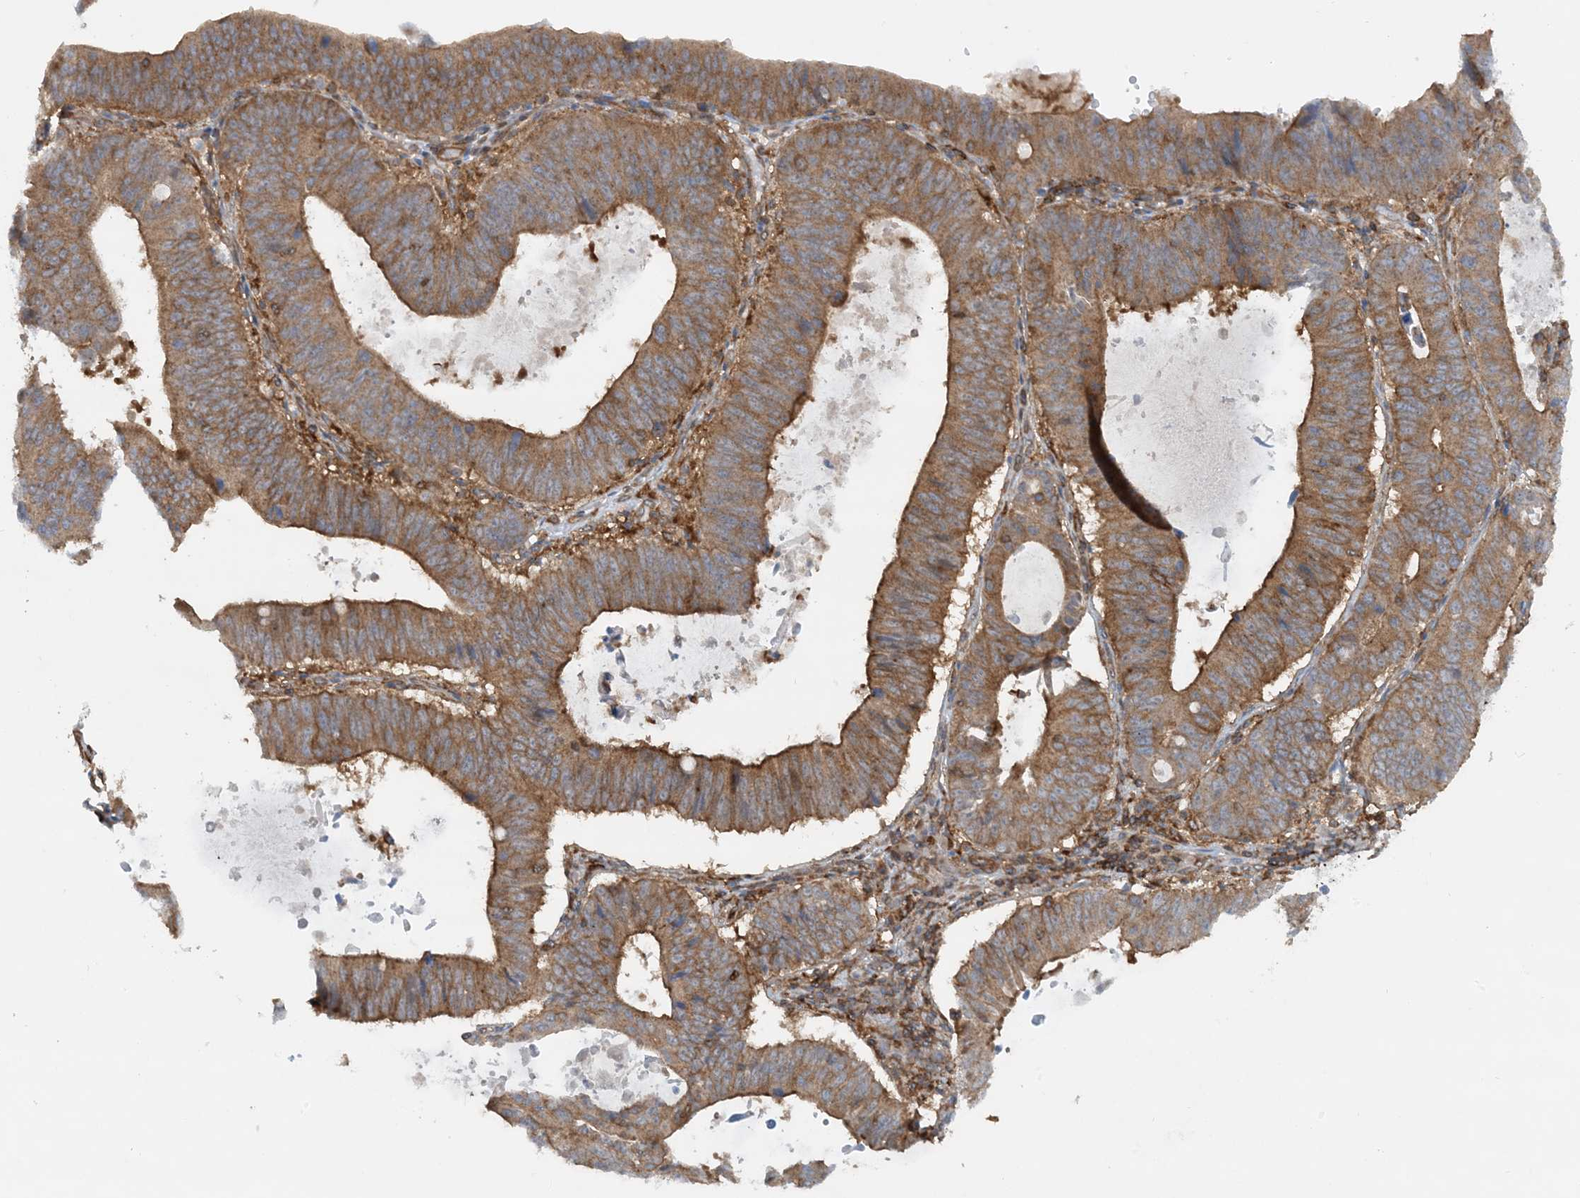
{"staining": {"intensity": "moderate", "quantity": ">75%", "location": "cytoplasmic/membranous"}, "tissue": "stomach cancer", "cell_type": "Tumor cells", "image_type": "cancer", "snomed": [{"axis": "morphology", "description": "Adenocarcinoma, NOS"}, {"axis": "topography", "description": "Stomach"}], "caption": "DAB (3,3'-diaminobenzidine) immunohistochemical staining of stomach cancer exhibits moderate cytoplasmic/membranous protein positivity in approximately >75% of tumor cells.", "gene": "STAM2", "patient": {"sex": "male", "age": 59}}